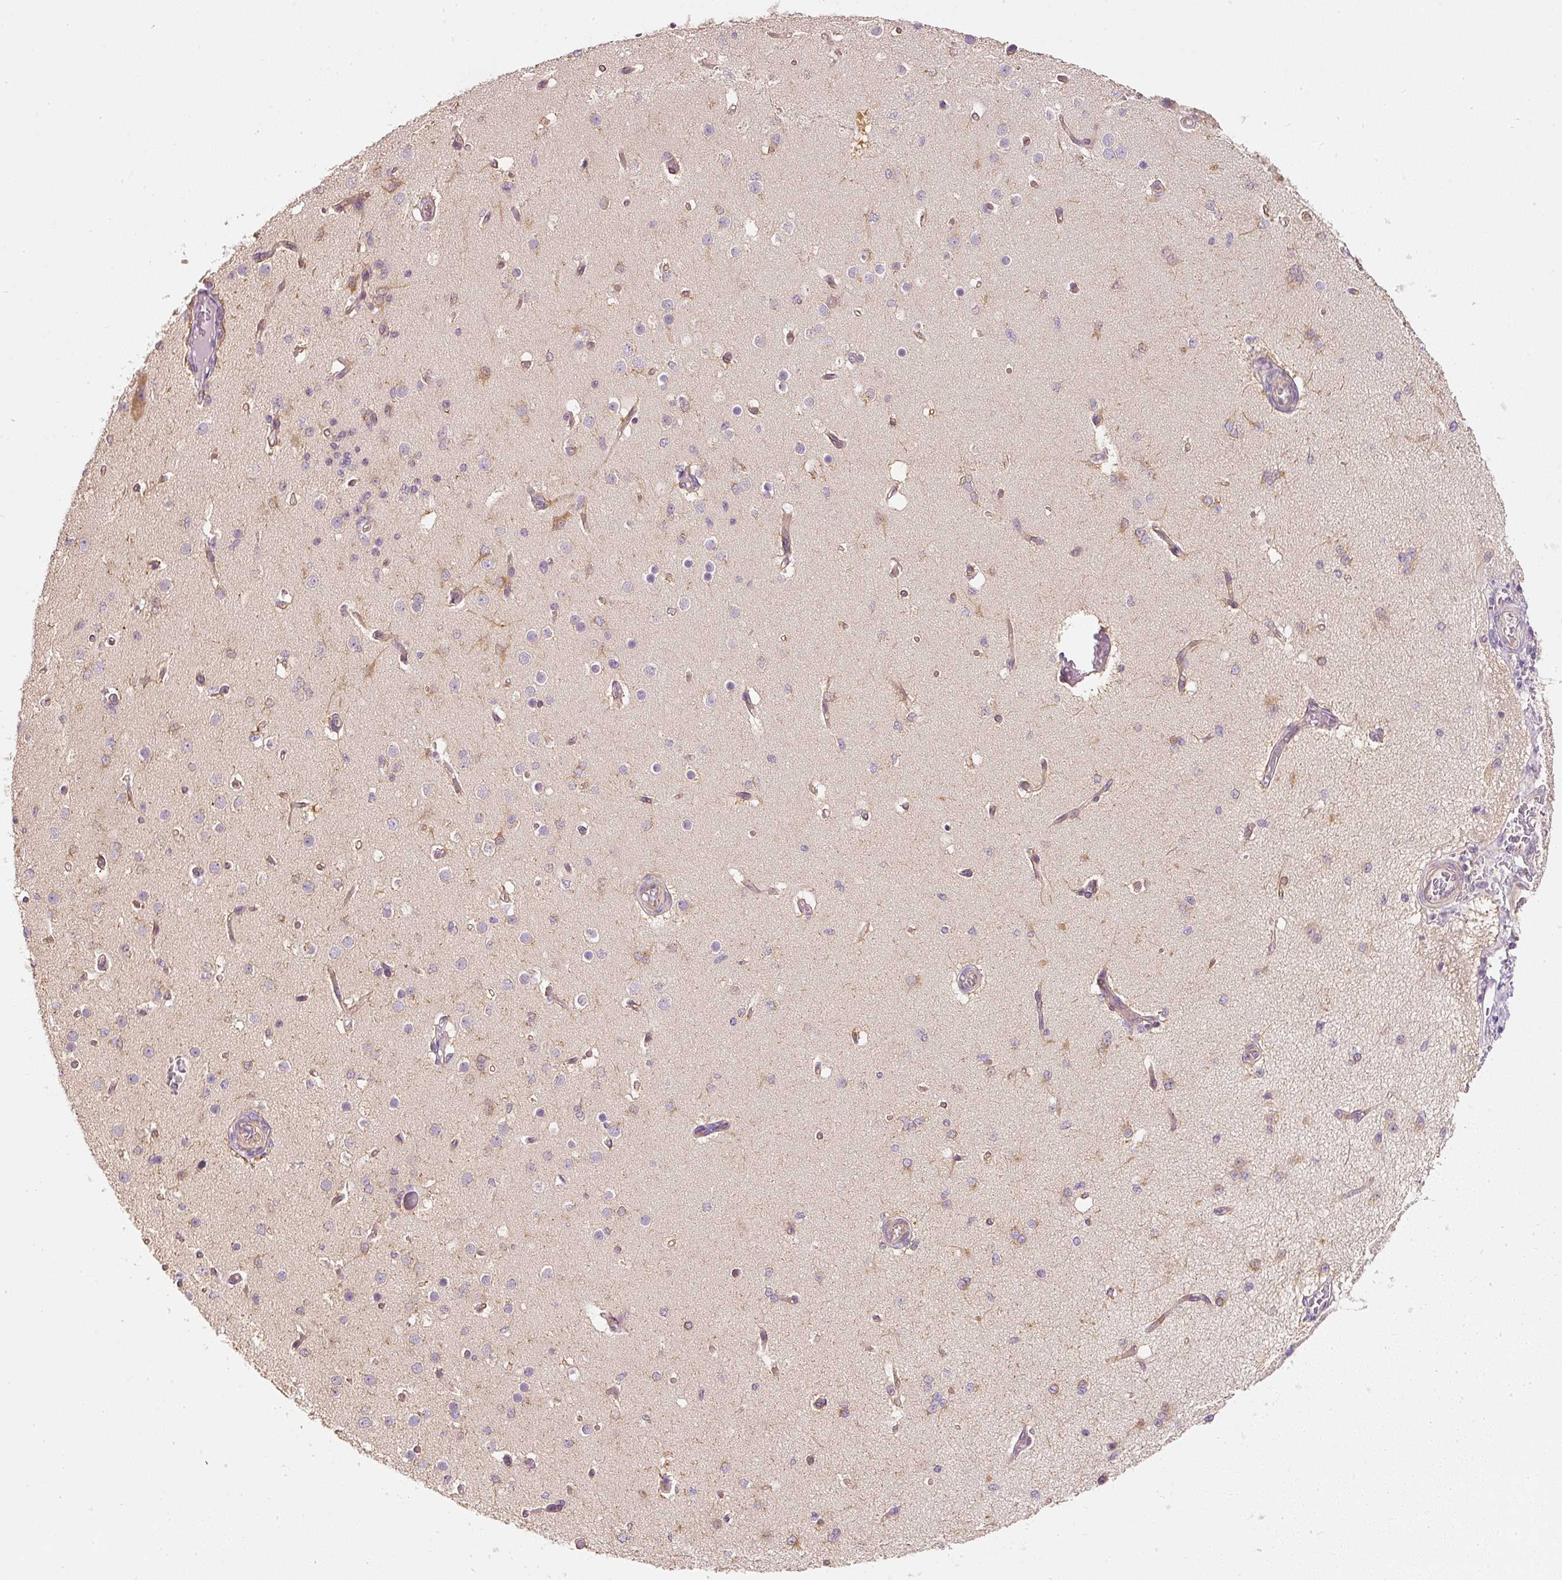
{"staining": {"intensity": "moderate", "quantity": ">75%", "location": "cytoplasmic/membranous"}, "tissue": "cerebral cortex", "cell_type": "Endothelial cells", "image_type": "normal", "snomed": [{"axis": "morphology", "description": "Normal tissue, NOS"}, {"axis": "morphology", "description": "Inflammation, NOS"}, {"axis": "topography", "description": "Cerebral cortex"}], "caption": "IHC of unremarkable cerebral cortex shows medium levels of moderate cytoplasmic/membranous positivity in about >75% of endothelial cells. Using DAB (brown) and hematoxylin (blue) stains, captured at high magnification using brightfield microscopy.", "gene": "RNF167", "patient": {"sex": "male", "age": 6}}